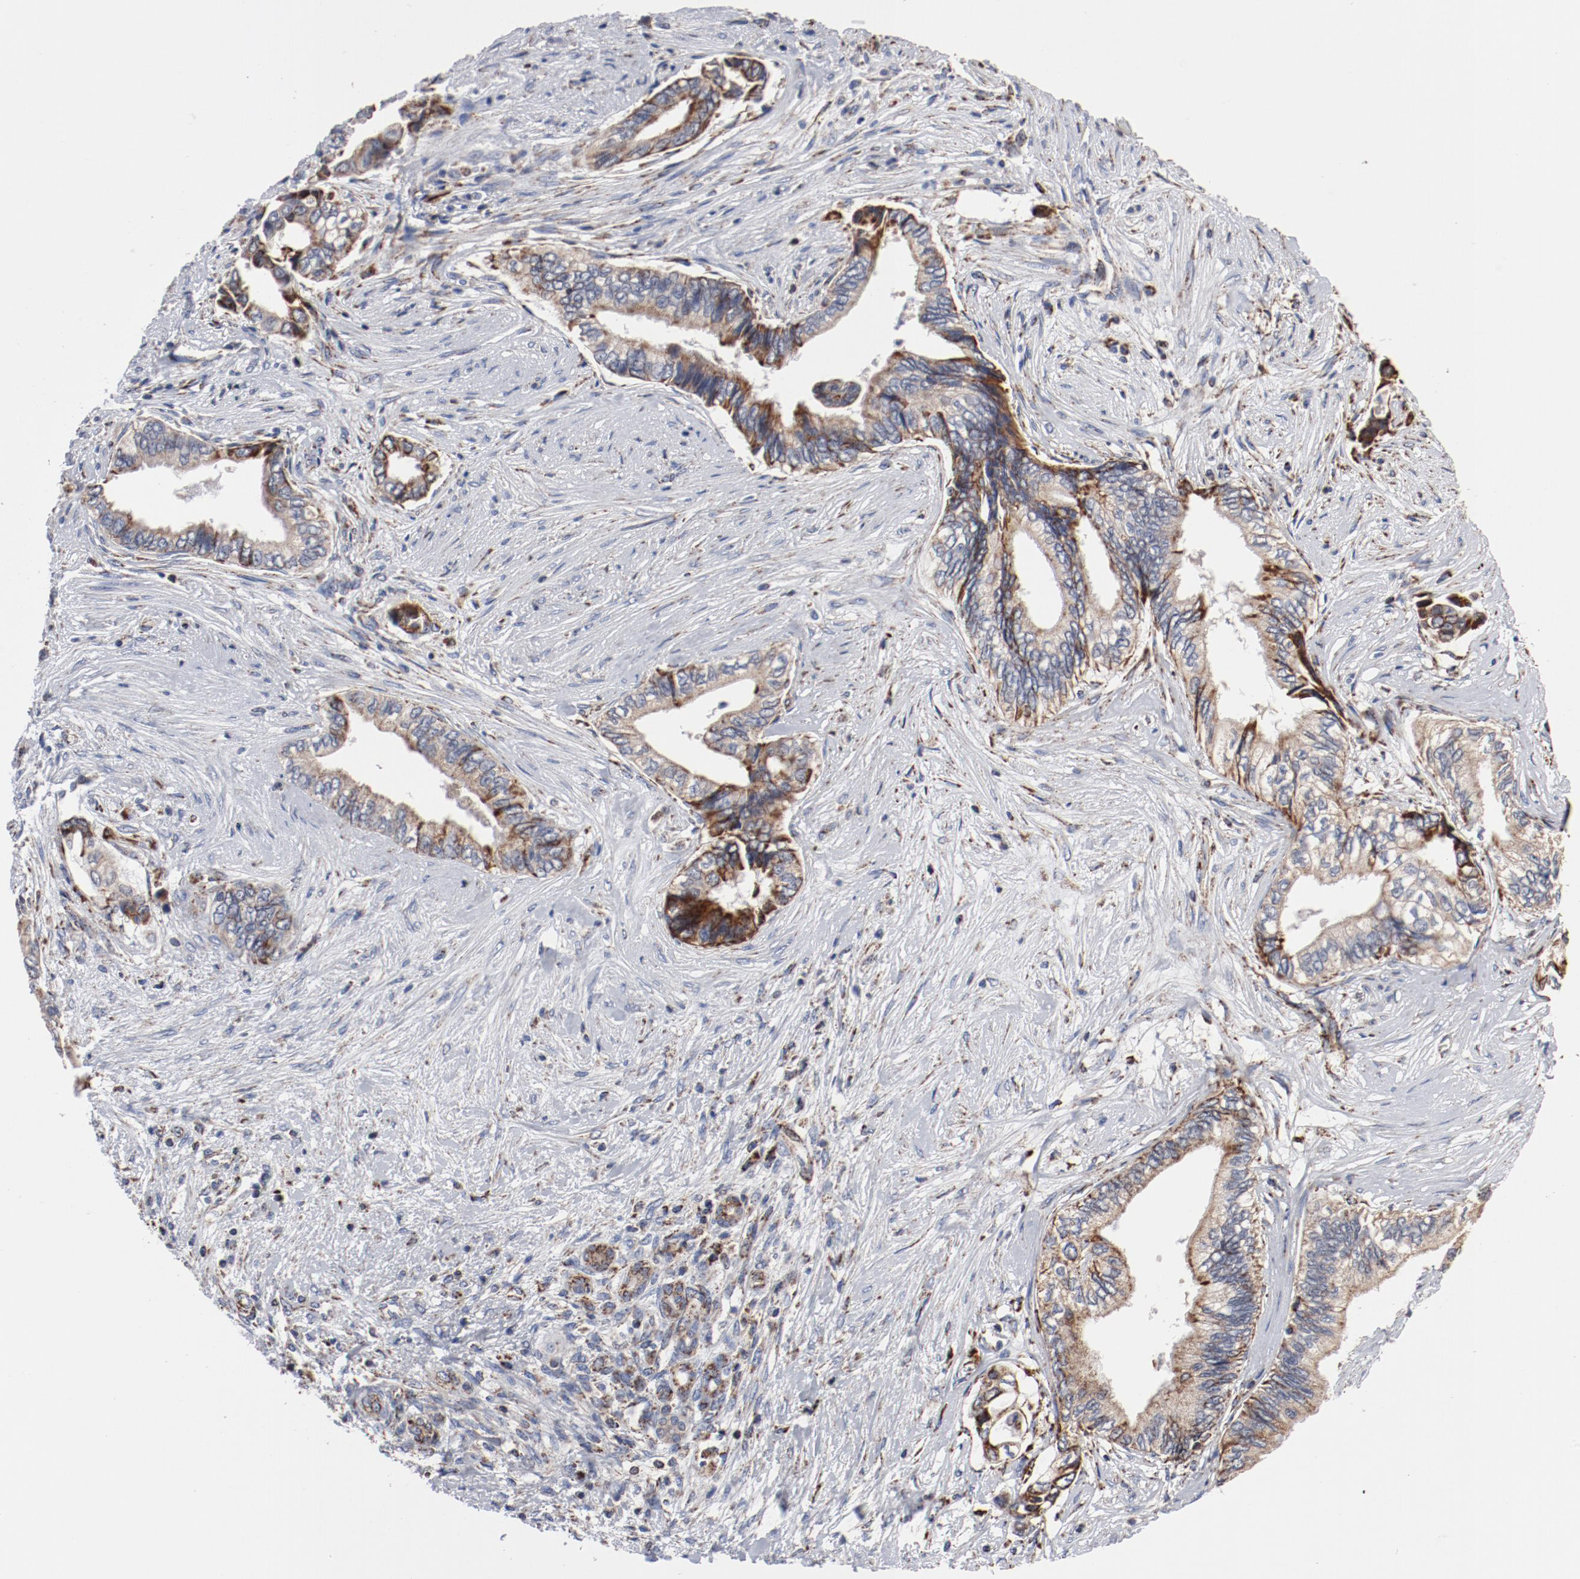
{"staining": {"intensity": "moderate", "quantity": ">75%", "location": "cytoplasmic/membranous"}, "tissue": "pancreatic cancer", "cell_type": "Tumor cells", "image_type": "cancer", "snomed": [{"axis": "morphology", "description": "Adenocarcinoma, NOS"}, {"axis": "topography", "description": "Pancreas"}], "caption": "Brown immunohistochemical staining in human pancreatic cancer (adenocarcinoma) demonstrates moderate cytoplasmic/membranous expression in about >75% of tumor cells.", "gene": "NDUFV2", "patient": {"sex": "female", "age": 66}}